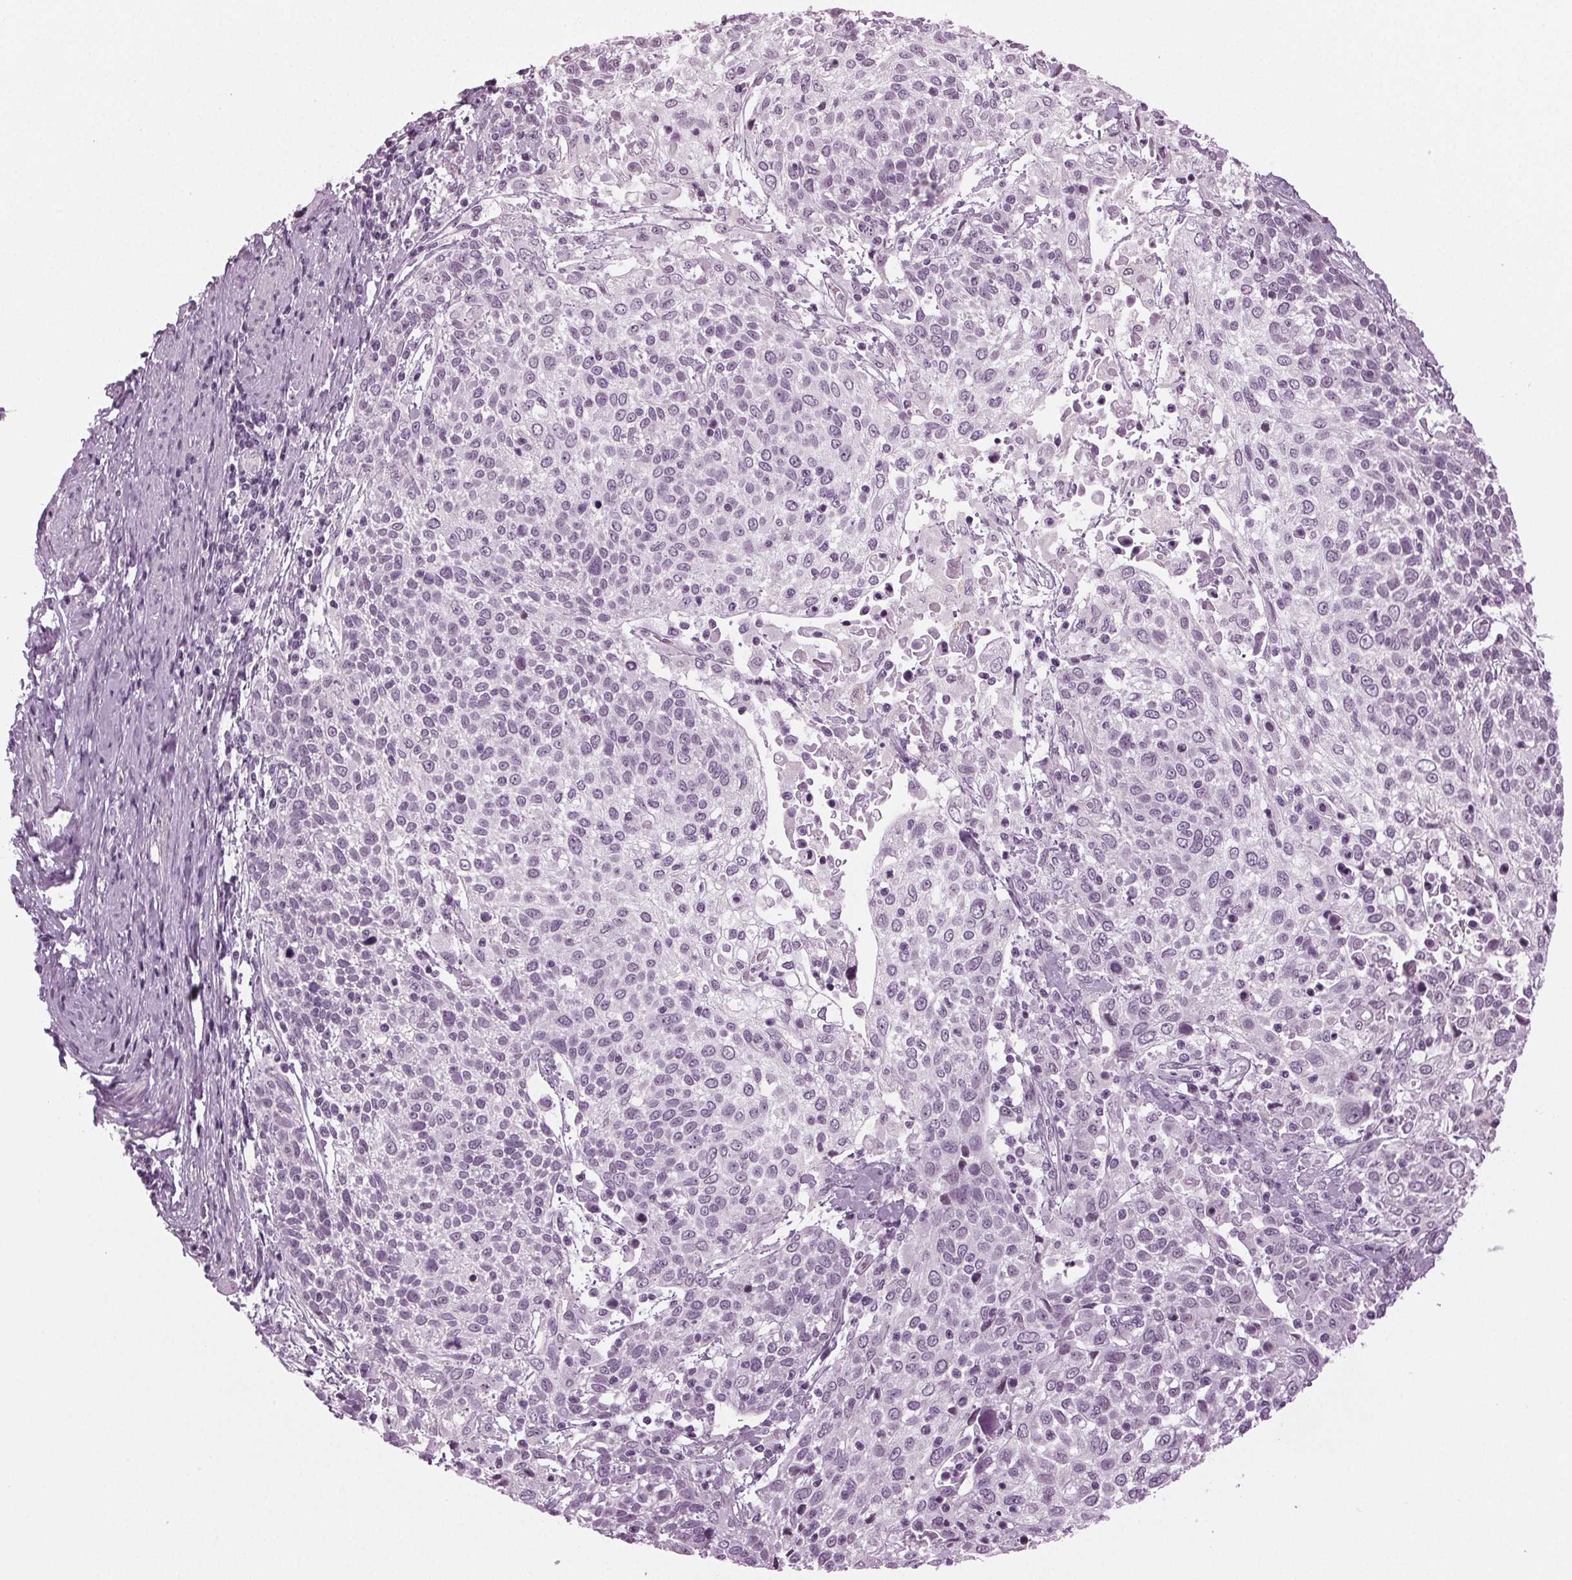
{"staining": {"intensity": "negative", "quantity": "none", "location": "none"}, "tissue": "cervical cancer", "cell_type": "Tumor cells", "image_type": "cancer", "snomed": [{"axis": "morphology", "description": "Squamous cell carcinoma, NOS"}, {"axis": "topography", "description": "Cervix"}], "caption": "Immunohistochemical staining of human squamous cell carcinoma (cervical) displays no significant expression in tumor cells.", "gene": "DNAH12", "patient": {"sex": "female", "age": 61}}